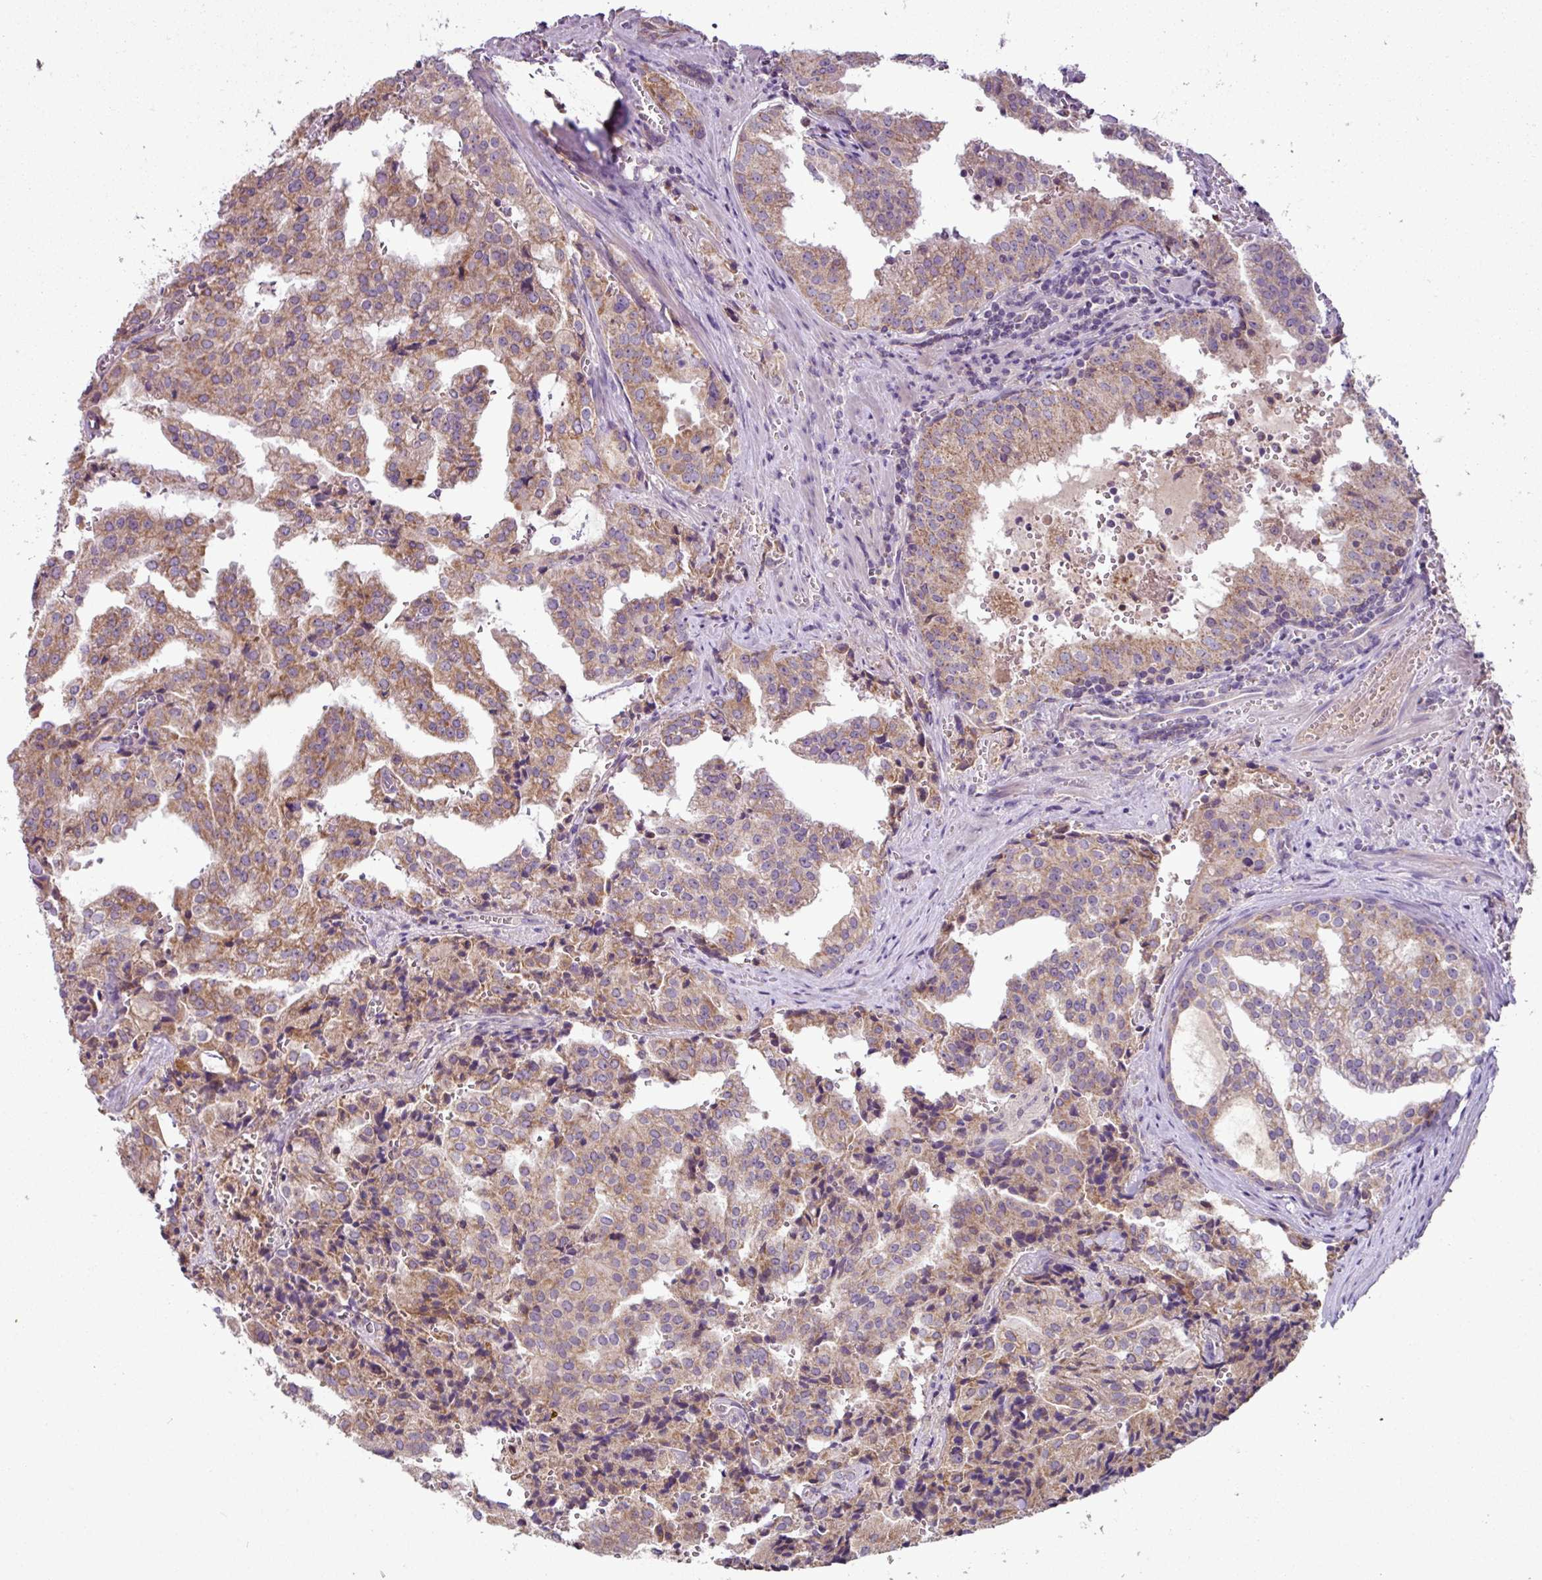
{"staining": {"intensity": "moderate", "quantity": ">75%", "location": "cytoplasmic/membranous"}, "tissue": "prostate cancer", "cell_type": "Tumor cells", "image_type": "cancer", "snomed": [{"axis": "morphology", "description": "Adenocarcinoma, High grade"}, {"axis": "topography", "description": "Prostate"}], "caption": "A brown stain labels moderate cytoplasmic/membranous positivity of a protein in human prostate cancer (high-grade adenocarcinoma) tumor cells.", "gene": "LRRC9", "patient": {"sex": "male", "age": 68}}